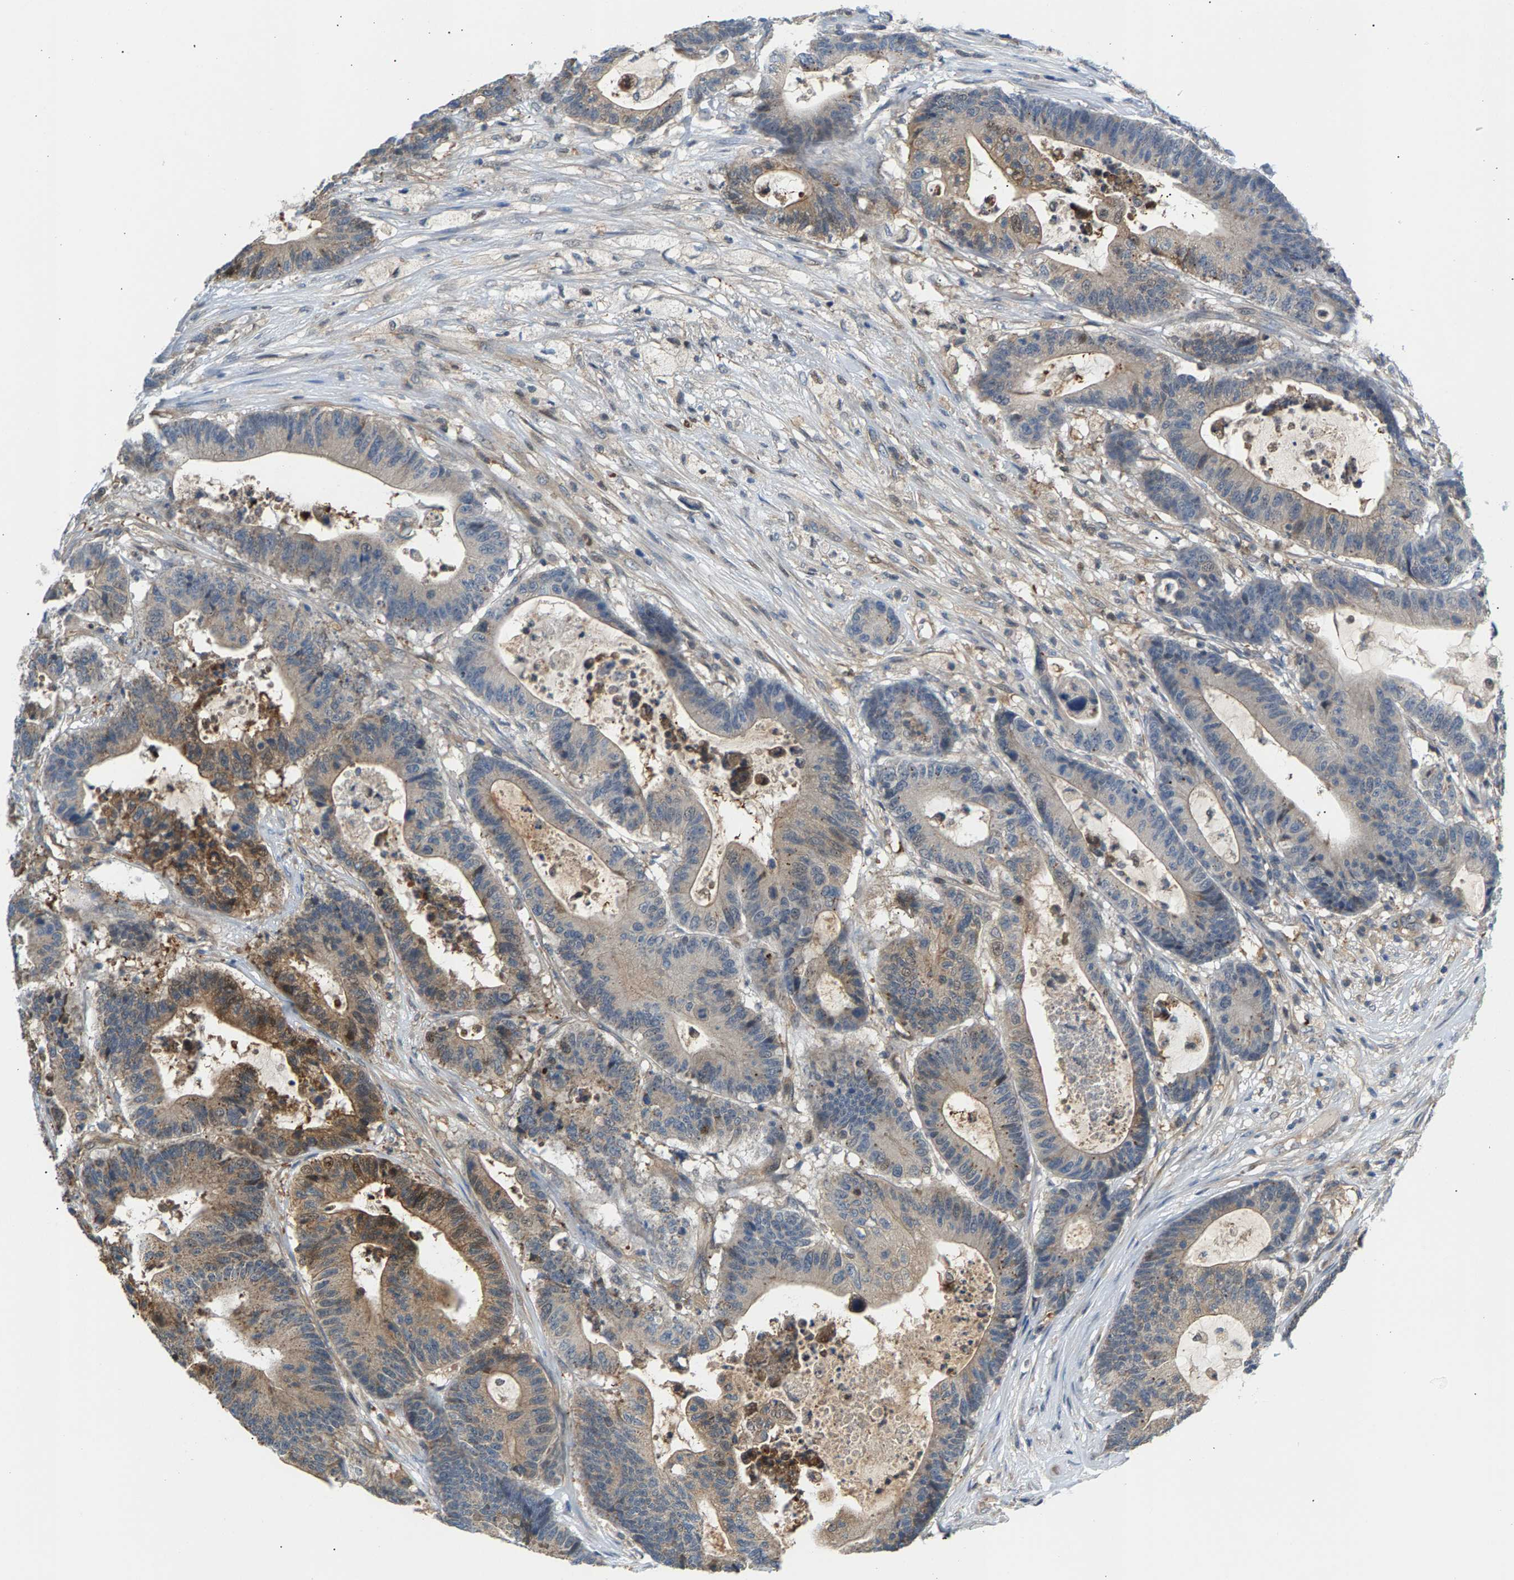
{"staining": {"intensity": "moderate", "quantity": "<25%", "location": "cytoplasmic/membranous"}, "tissue": "colorectal cancer", "cell_type": "Tumor cells", "image_type": "cancer", "snomed": [{"axis": "morphology", "description": "Adenocarcinoma, NOS"}, {"axis": "topography", "description": "Colon"}], "caption": "There is low levels of moderate cytoplasmic/membranous expression in tumor cells of adenocarcinoma (colorectal), as demonstrated by immunohistochemical staining (brown color).", "gene": "KRTAP27-1", "patient": {"sex": "female", "age": 84}}